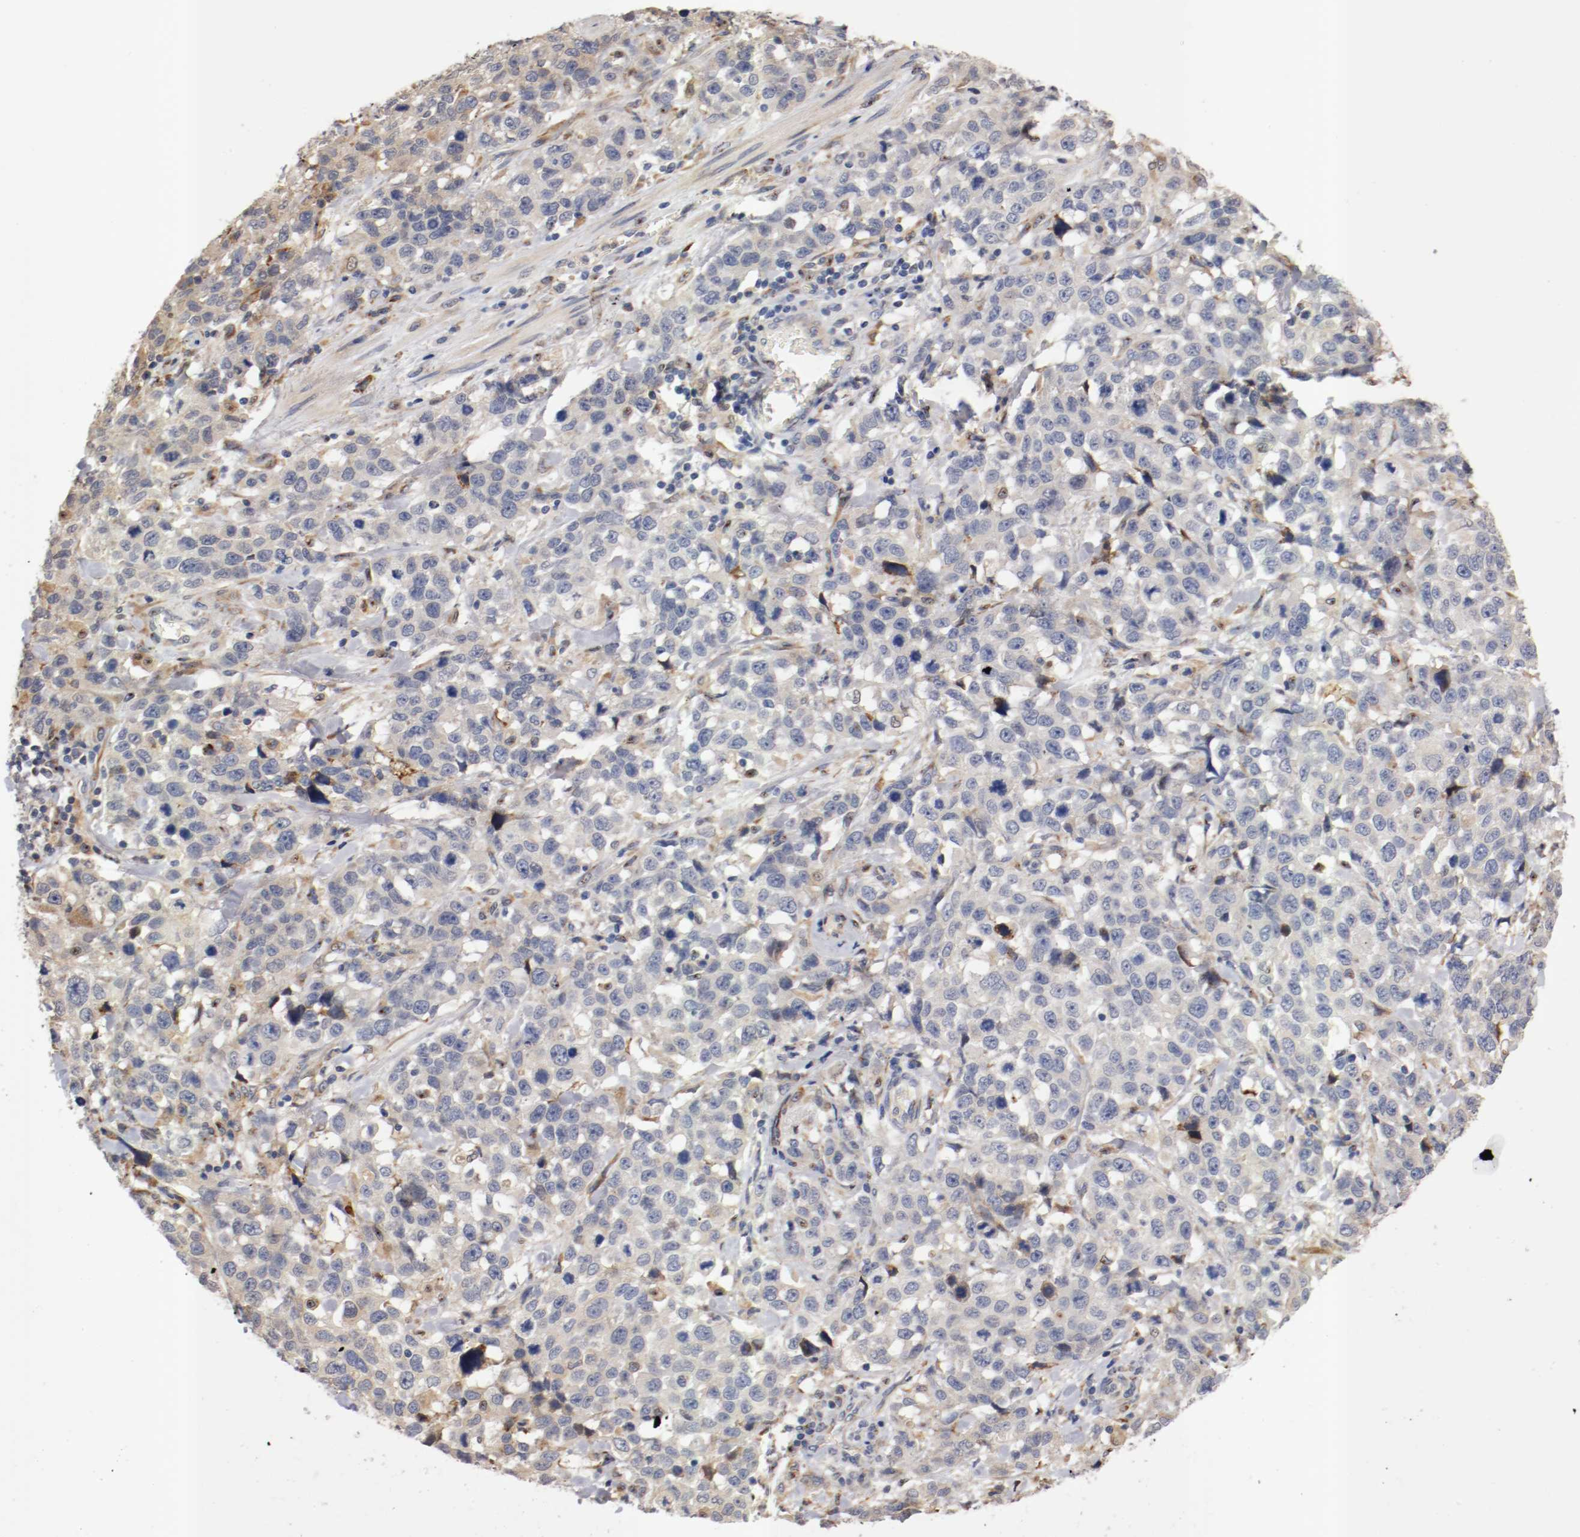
{"staining": {"intensity": "weak", "quantity": ">75%", "location": "cytoplasmic/membranous"}, "tissue": "stomach cancer", "cell_type": "Tumor cells", "image_type": "cancer", "snomed": [{"axis": "morphology", "description": "Normal tissue, NOS"}, {"axis": "morphology", "description": "Adenocarcinoma, NOS"}, {"axis": "topography", "description": "Stomach"}], "caption": "Tumor cells demonstrate weak cytoplasmic/membranous staining in approximately >75% of cells in adenocarcinoma (stomach).", "gene": "TNFSF13", "patient": {"sex": "male", "age": 48}}